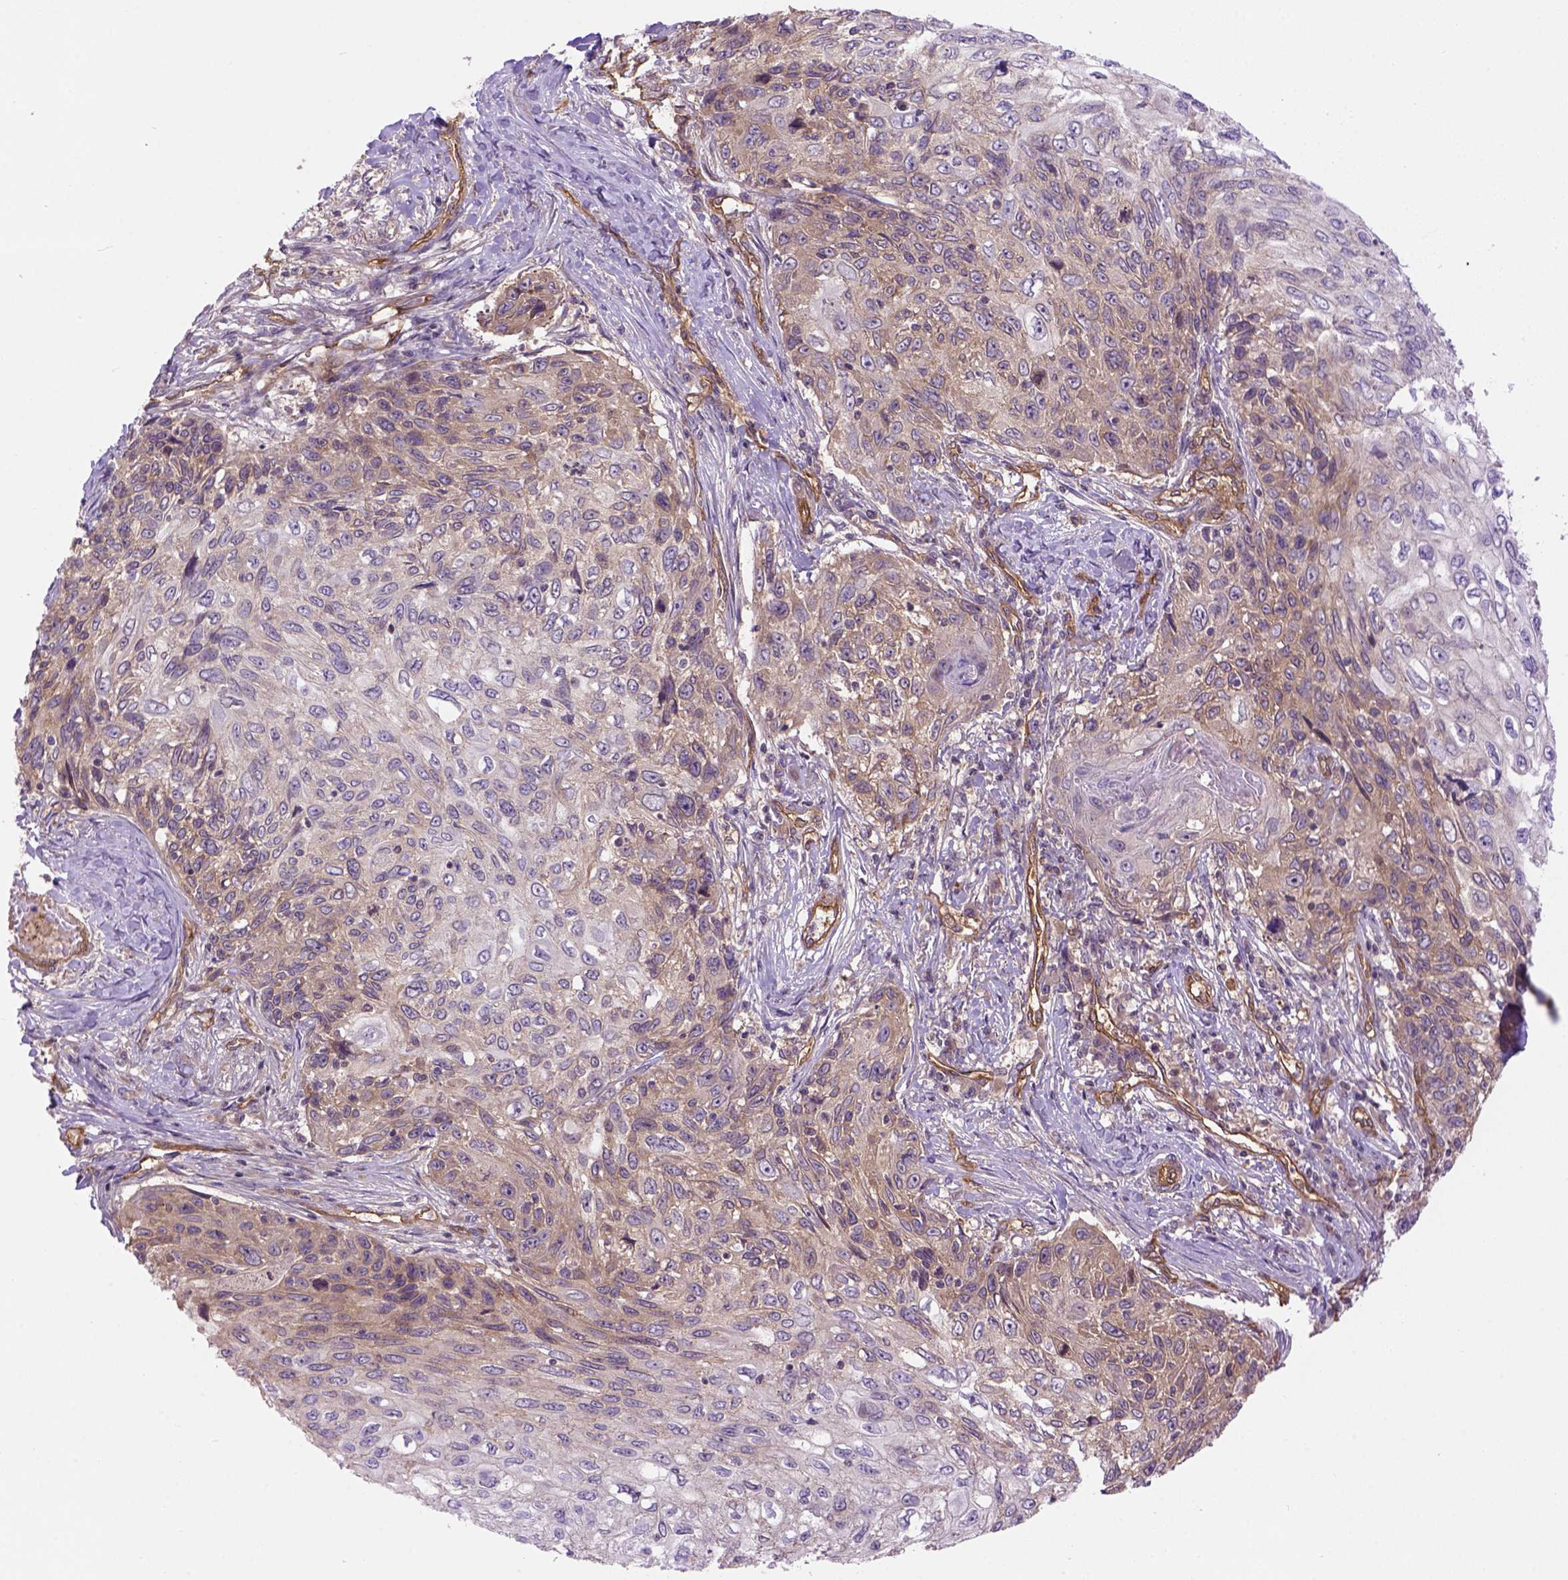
{"staining": {"intensity": "moderate", "quantity": "25%-75%", "location": "cytoplasmic/membranous"}, "tissue": "skin cancer", "cell_type": "Tumor cells", "image_type": "cancer", "snomed": [{"axis": "morphology", "description": "Squamous cell carcinoma, NOS"}, {"axis": "topography", "description": "Skin"}], "caption": "Protein staining of skin cancer (squamous cell carcinoma) tissue exhibits moderate cytoplasmic/membranous positivity in about 25%-75% of tumor cells.", "gene": "CASKIN2", "patient": {"sex": "male", "age": 92}}